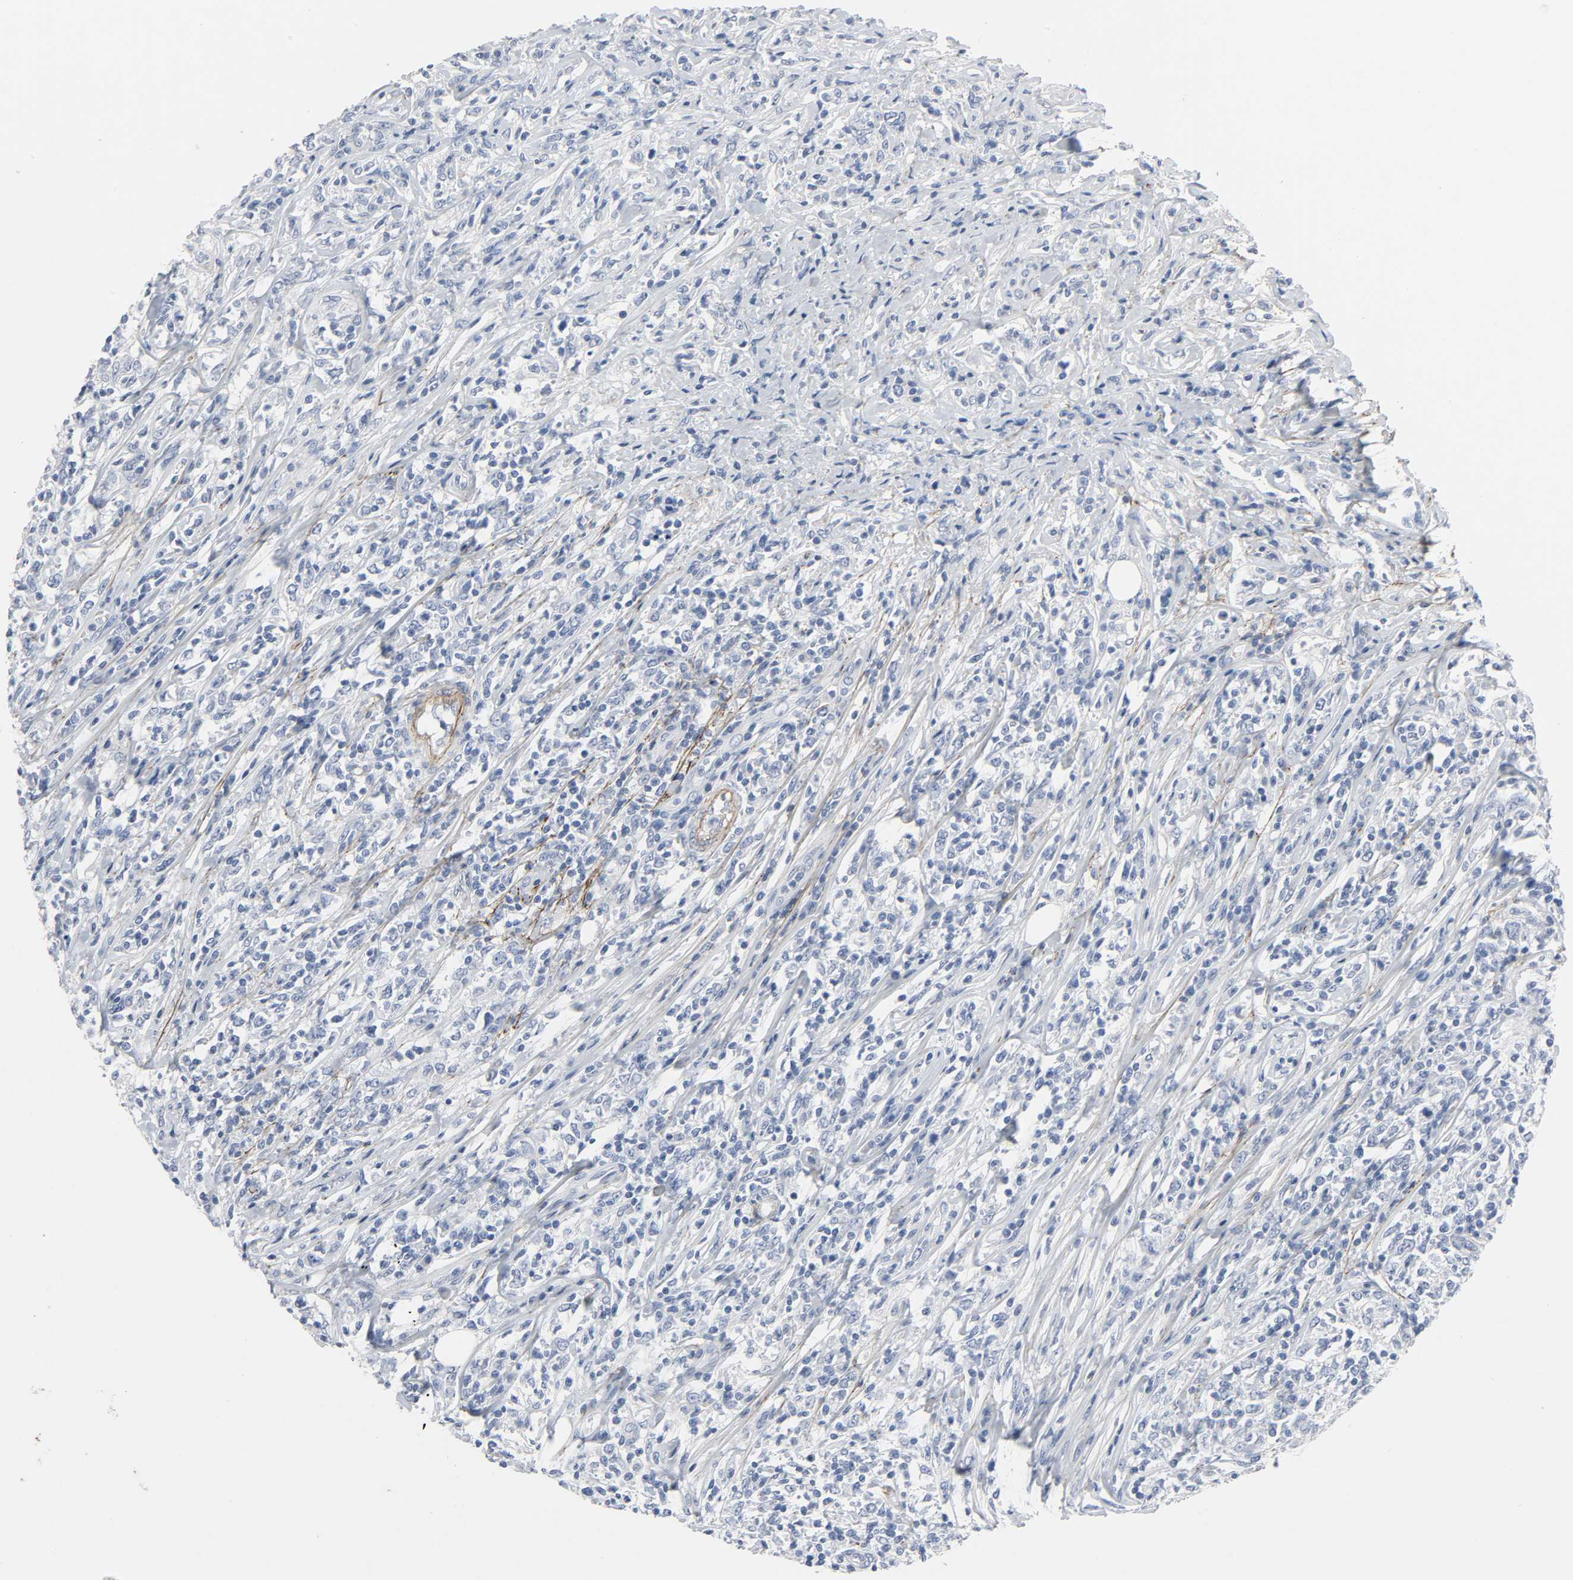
{"staining": {"intensity": "negative", "quantity": "none", "location": "none"}, "tissue": "lymphoma", "cell_type": "Tumor cells", "image_type": "cancer", "snomed": [{"axis": "morphology", "description": "Malignant lymphoma, non-Hodgkin's type, High grade"}, {"axis": "topography", "description": "Lymph node"}], "caption": "Tumor cells are negative for brown protein staining in malignant lymphoma, non-Hodgkin's type (high-grade).", "gene": "FBLN5", "patient": {"sex": "female", "age": 84}}